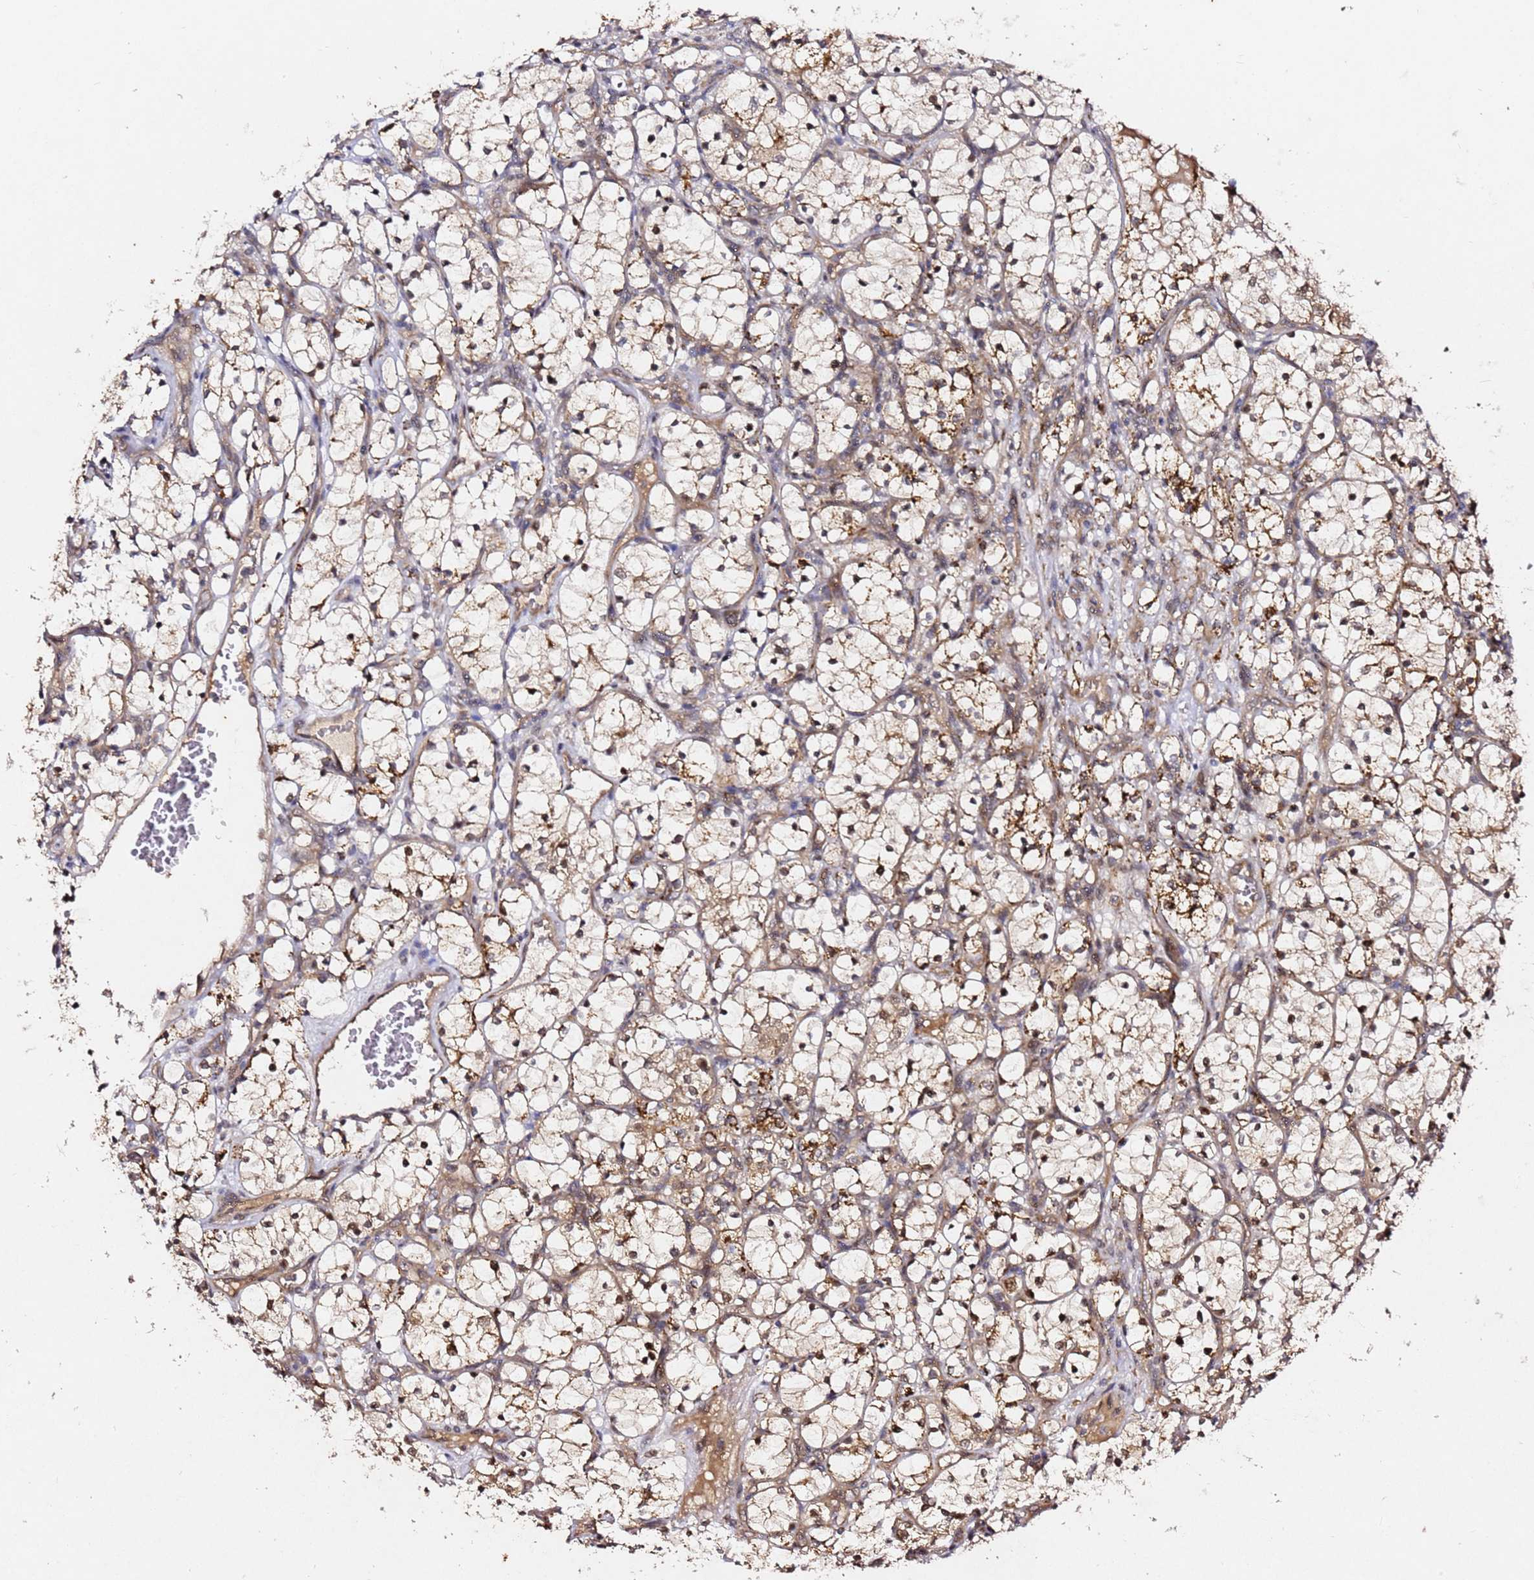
{"staining": {"intensity": "moderate", "quantity": ">75%", "location": "cytoplasmic/membranous"}, "tissue": "renal cancer", "cell_type": "Tumor cells", "image_type": "cancer", "snomed": [{"axis": "morphology", "description": "Adenocarcinoma, NOS"}, {"axis": "topography", "description": "Kidney"}], "caption": "Immunohistochemical staining of adenocarcinoma (renal) displays moderate cytoplasmic/membranous protein expression in about >75% of tumor cells. (DAB (3,3'-diaminobenzidine) IHC, brown staining for protein, blue staining for nuclei).", "gene": "ALG11", "patient": {"sex": "female", "age": 69}}